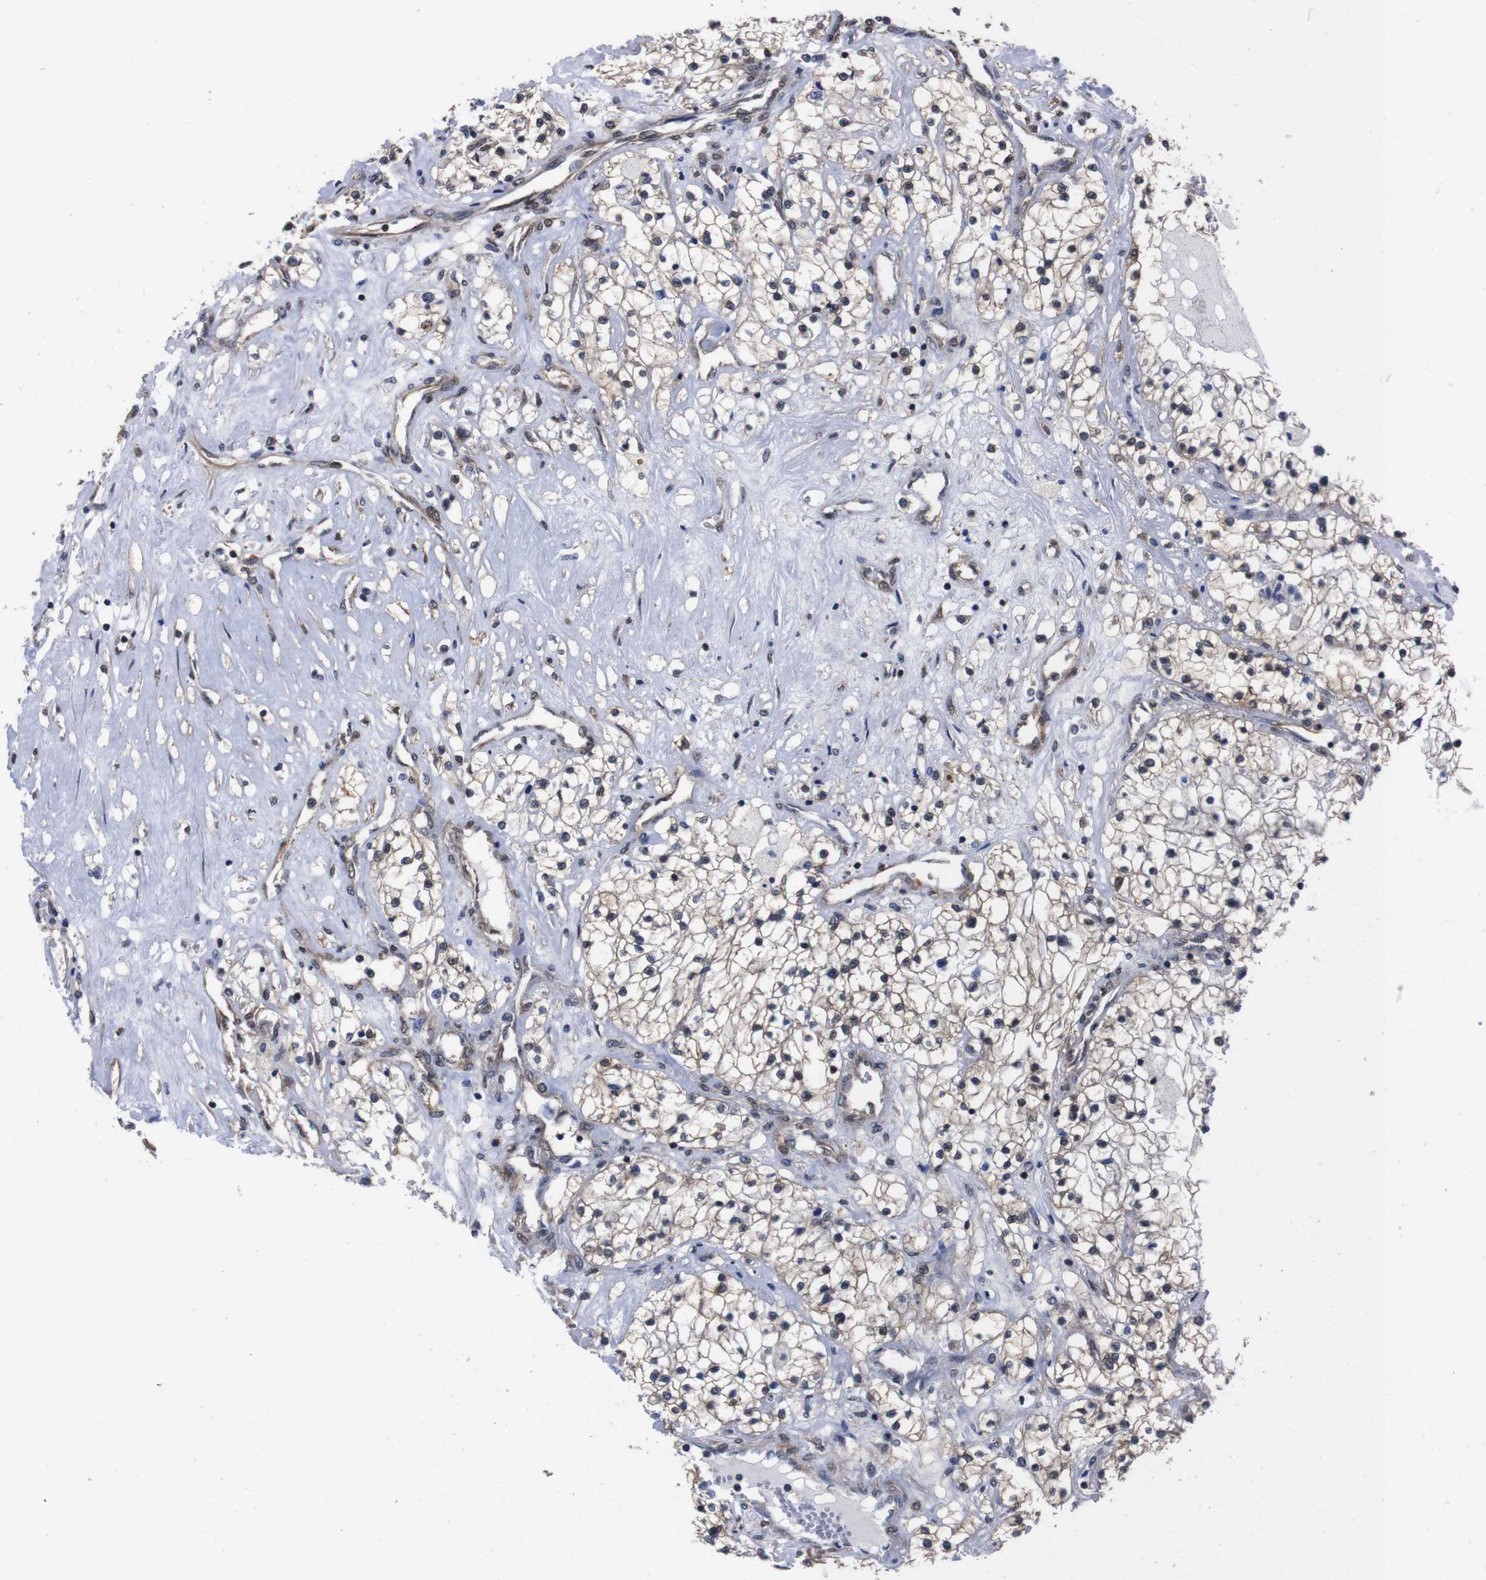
{"staining": {"intensity": "weak", "quantity": ">75%", "location": "cytoplasmic/membranous"}, "tissue": "renal cancer", "cell_type": "Tumor cells", "image_type": "cancer", "snomed": [{"axis": "morphology", "description": "Adenocarcinoma, NOS"}, {"axis": "topography", "description": "Kidney"}], "caption": "Adenocarcinoma (renal) tissue reveals weak cytoplasmic/membranous staining in about >75% of tumor cells, visualized by immunohistochemistry.", "gene": "UBQLN2", "patient": {"sex": "male", "age": 68}}